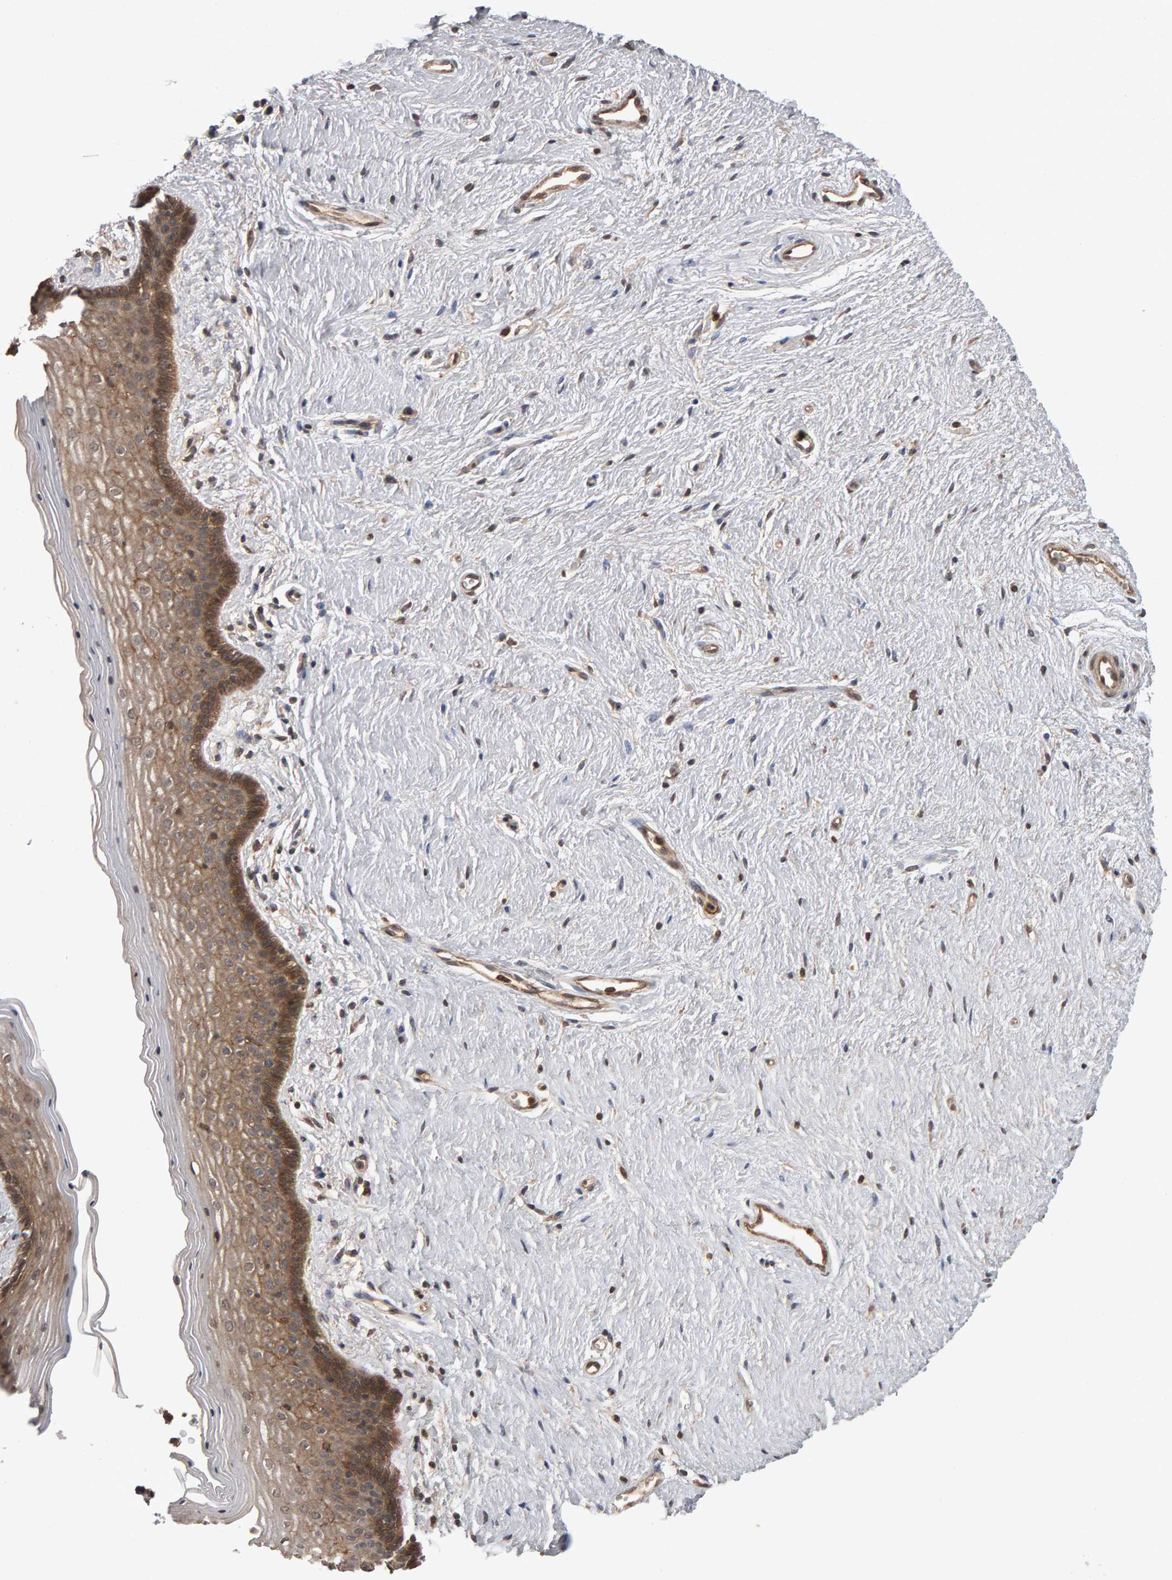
{"staining": {"intensity": "moderate", "quantity": ">75%", "location": "cytoplasmic/membranous"}, "tissue": "vagina", "cell_type": "Squamous epithelial cells", "image_type": "normal", "snomed": [{"axis": "morphology", "description": "Normal tissue, NOS"}, {"axis": "topography", "description": "Vagina"}], "caption": "This histopathology image reveals benign vagina stained with immunohistochemistry to label a protein in brown. The cytoplasmic/membranous of squamous epithelial cells show moderate positivity for the protein. Nuclei are counter-stained blue.", "gene": "SCRIB", "patient": {"sex": "female", "age": 44}}